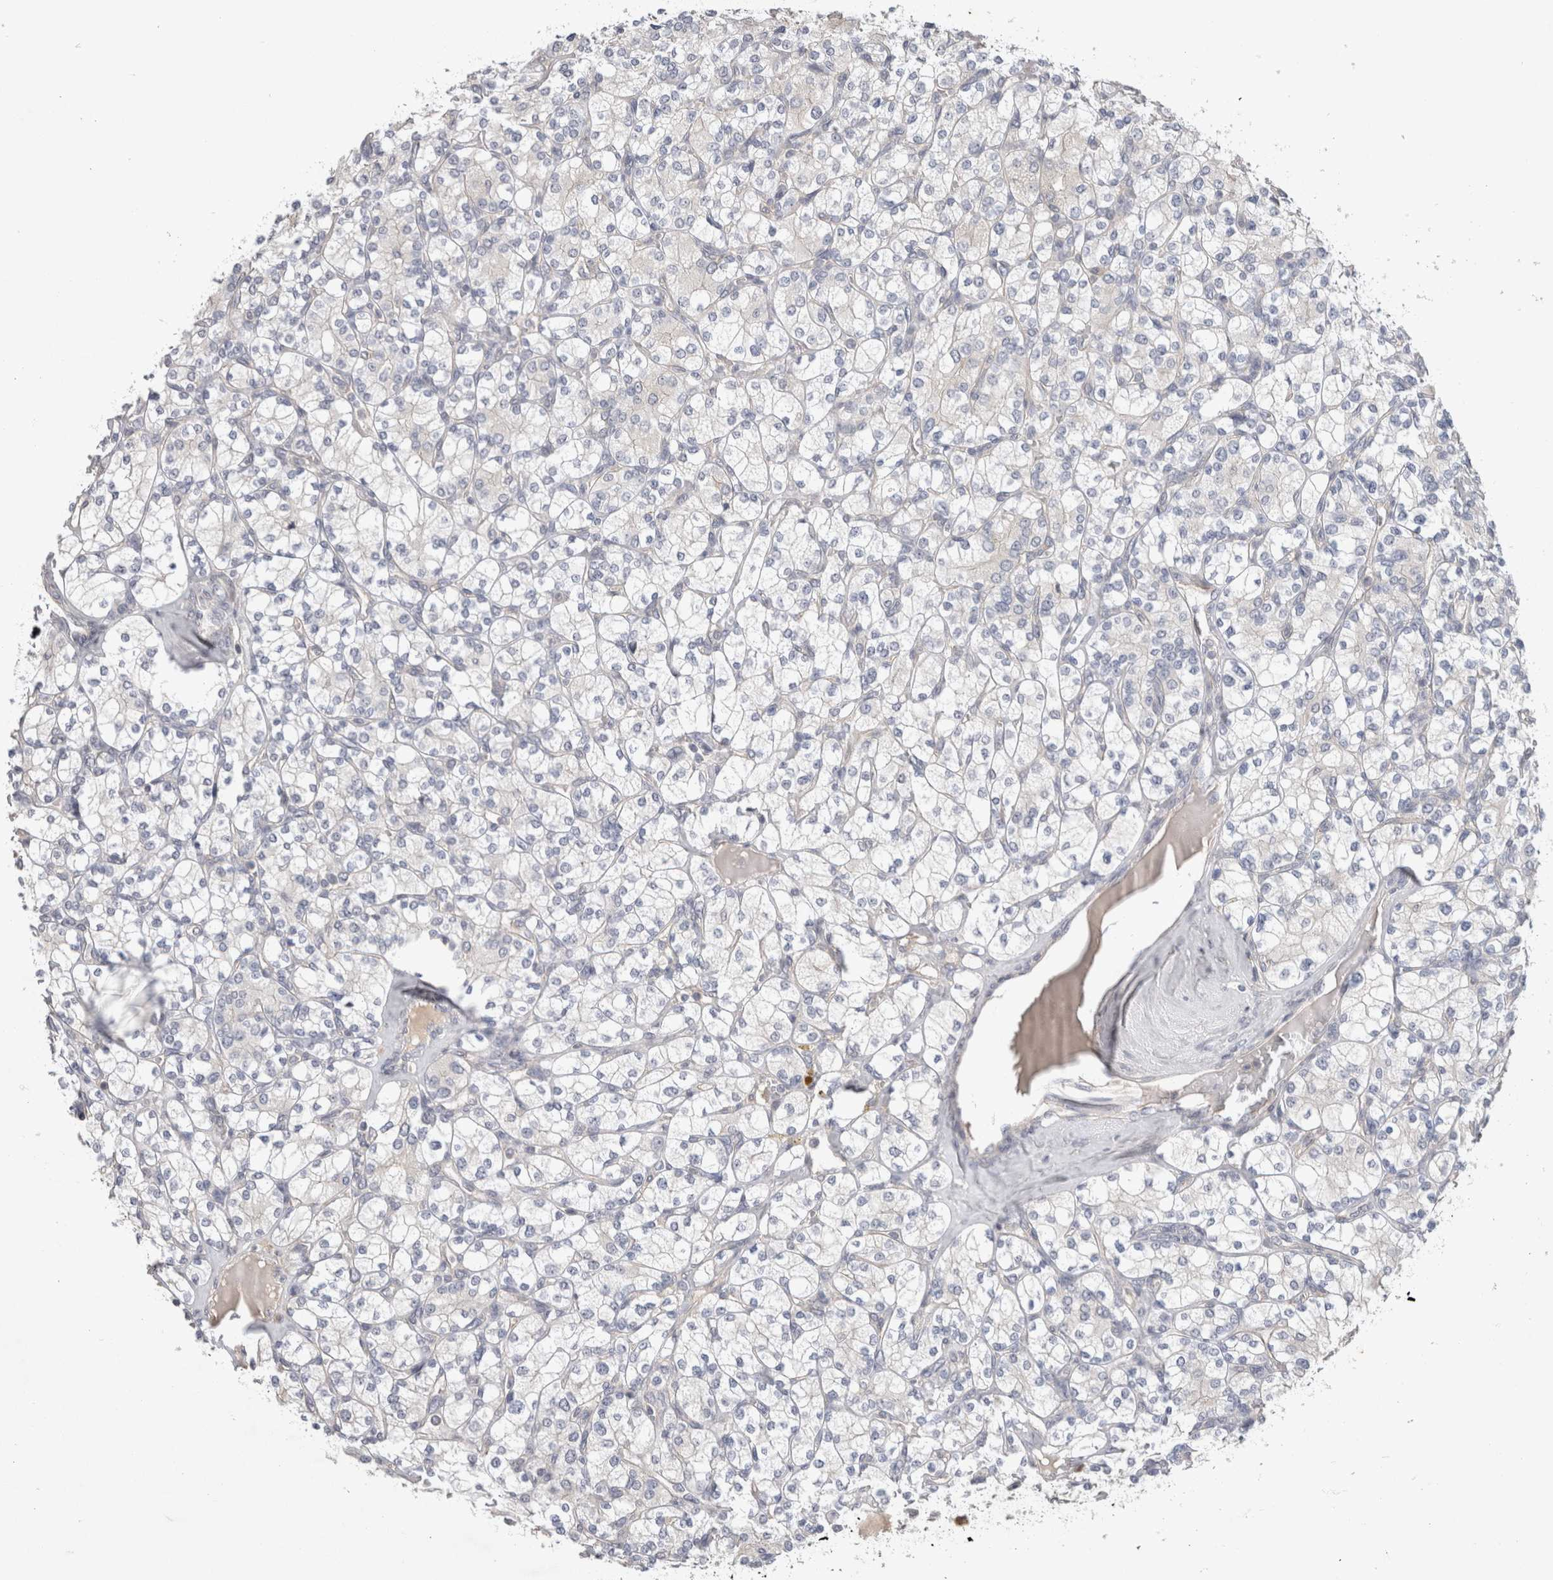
{"staining": {"intensity": "negative", "quantity": "none", "location": "none"}, "tissue": "renal cancer", "cell_type": "Tumor cells", "image_type": "cancer", "snomed": [{"axis": "morphology", "description": "Adenocarcinoma, NOS"}, {"axis": "topography", "description": "Kidney"}], "caption": "IHC histopathology image of neoplastic tissue: renal adenocarcinoma stained with DAB demonstrates no significant protein positivity in tumor cells.", "gene": "CERS3", "patient": {"sex": "male", "age": 77}}